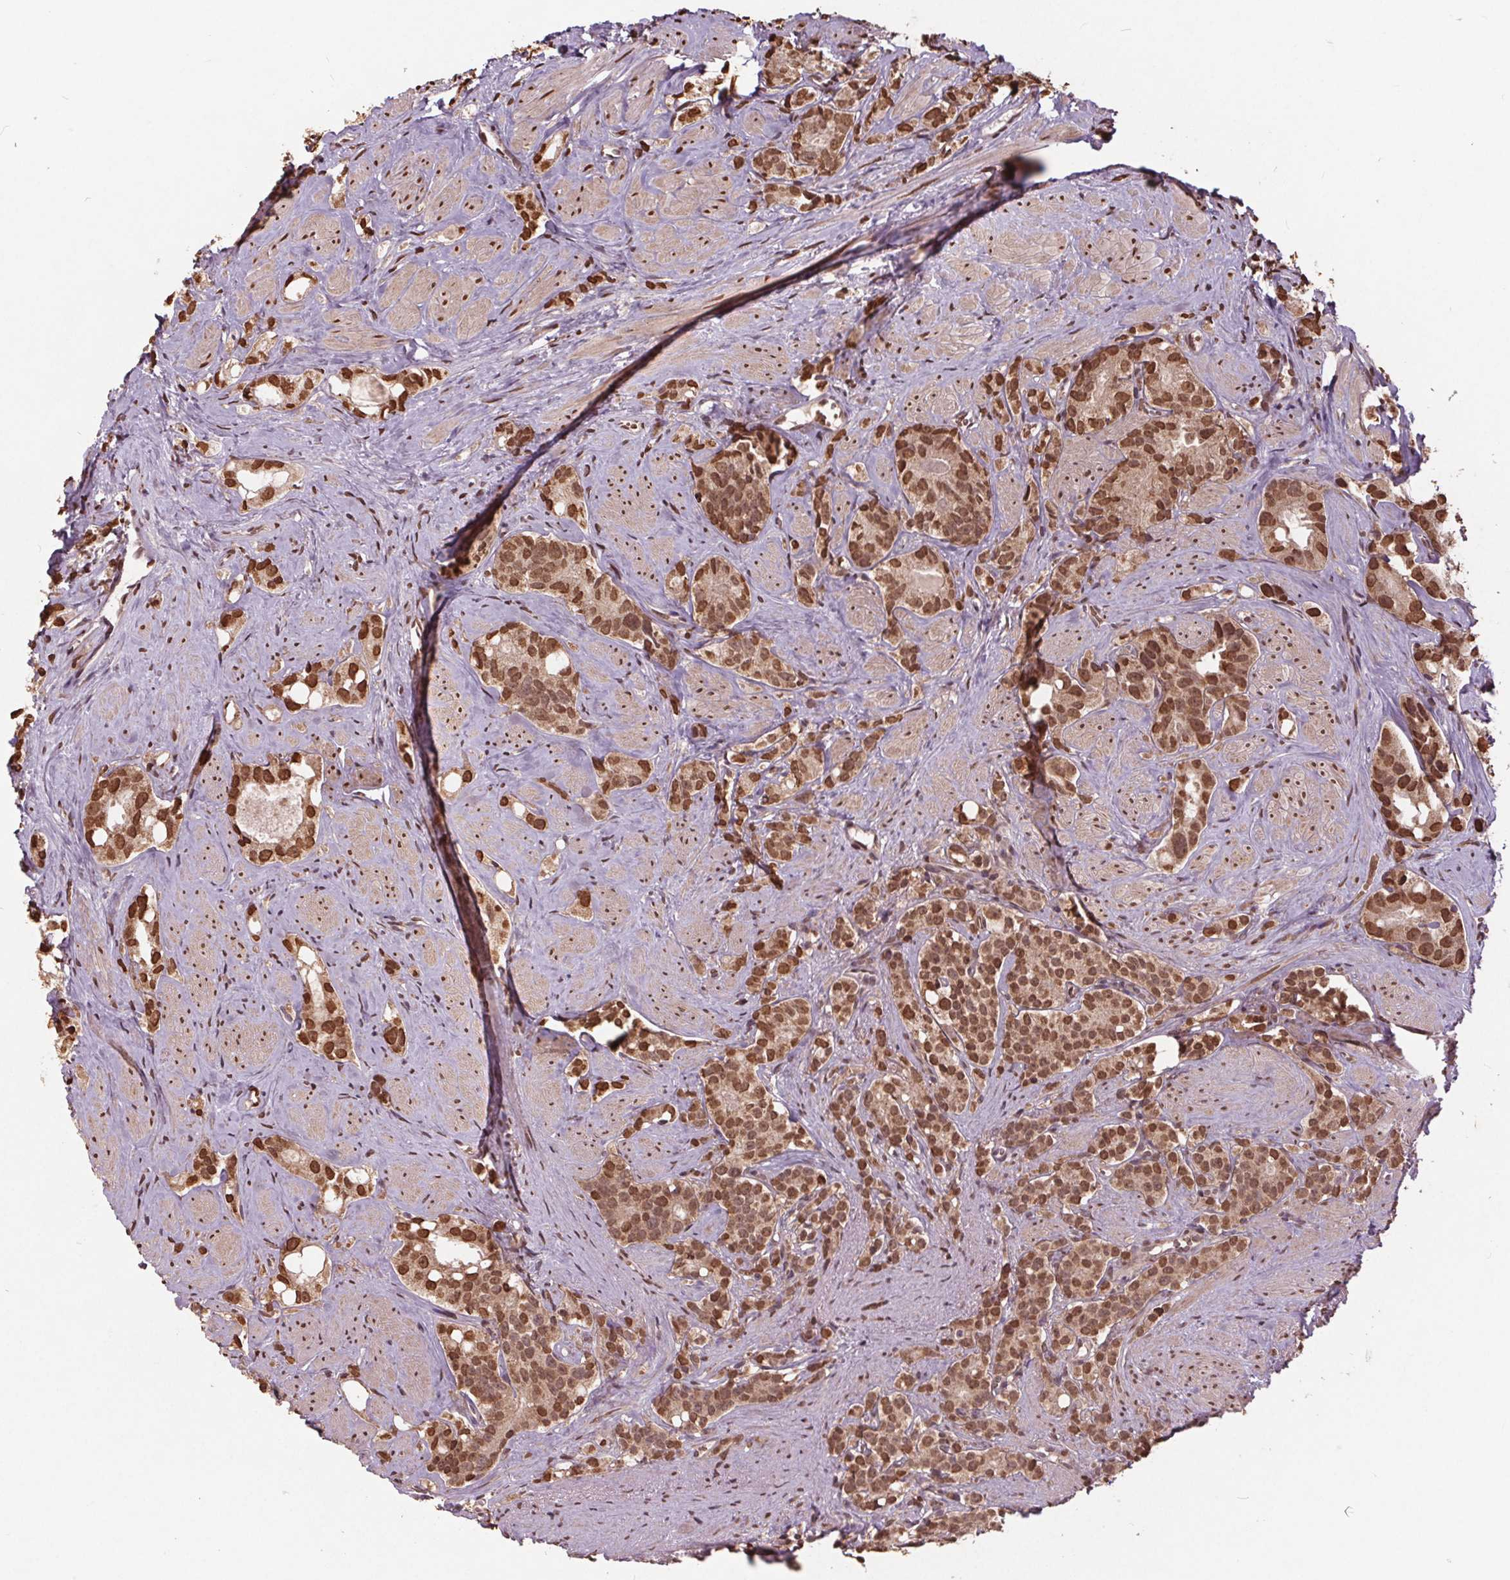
{"staining": {"intensity": "moderate", "quantity": ">75%", "location": "nuclear"}, "tissue": "prostate cancer", "cell_type": "Tumor cells", "image_type": "cancer", "snomed": [{"axis": "morphology", "description": "Adenocarcinoma, High grade"}, {"axis": "topography", "description": "Prostate"}], "caption": "Immunohistochemistry (IHC) staining of high-grade adenocarcinoma (prostate), which demonstrates medium levels of moderate nuclear positivity in approximately >75% of tumor cells indicating moderate nuclear protein positivity. The staining was performed using DAB (3,3'-diaminobenzidine) (brown) for protein detection and nuclei were counterstained in hematoxylin (blue).", "gene": "HIF1AN", "patient": {"sex": "male", "age": 75}}